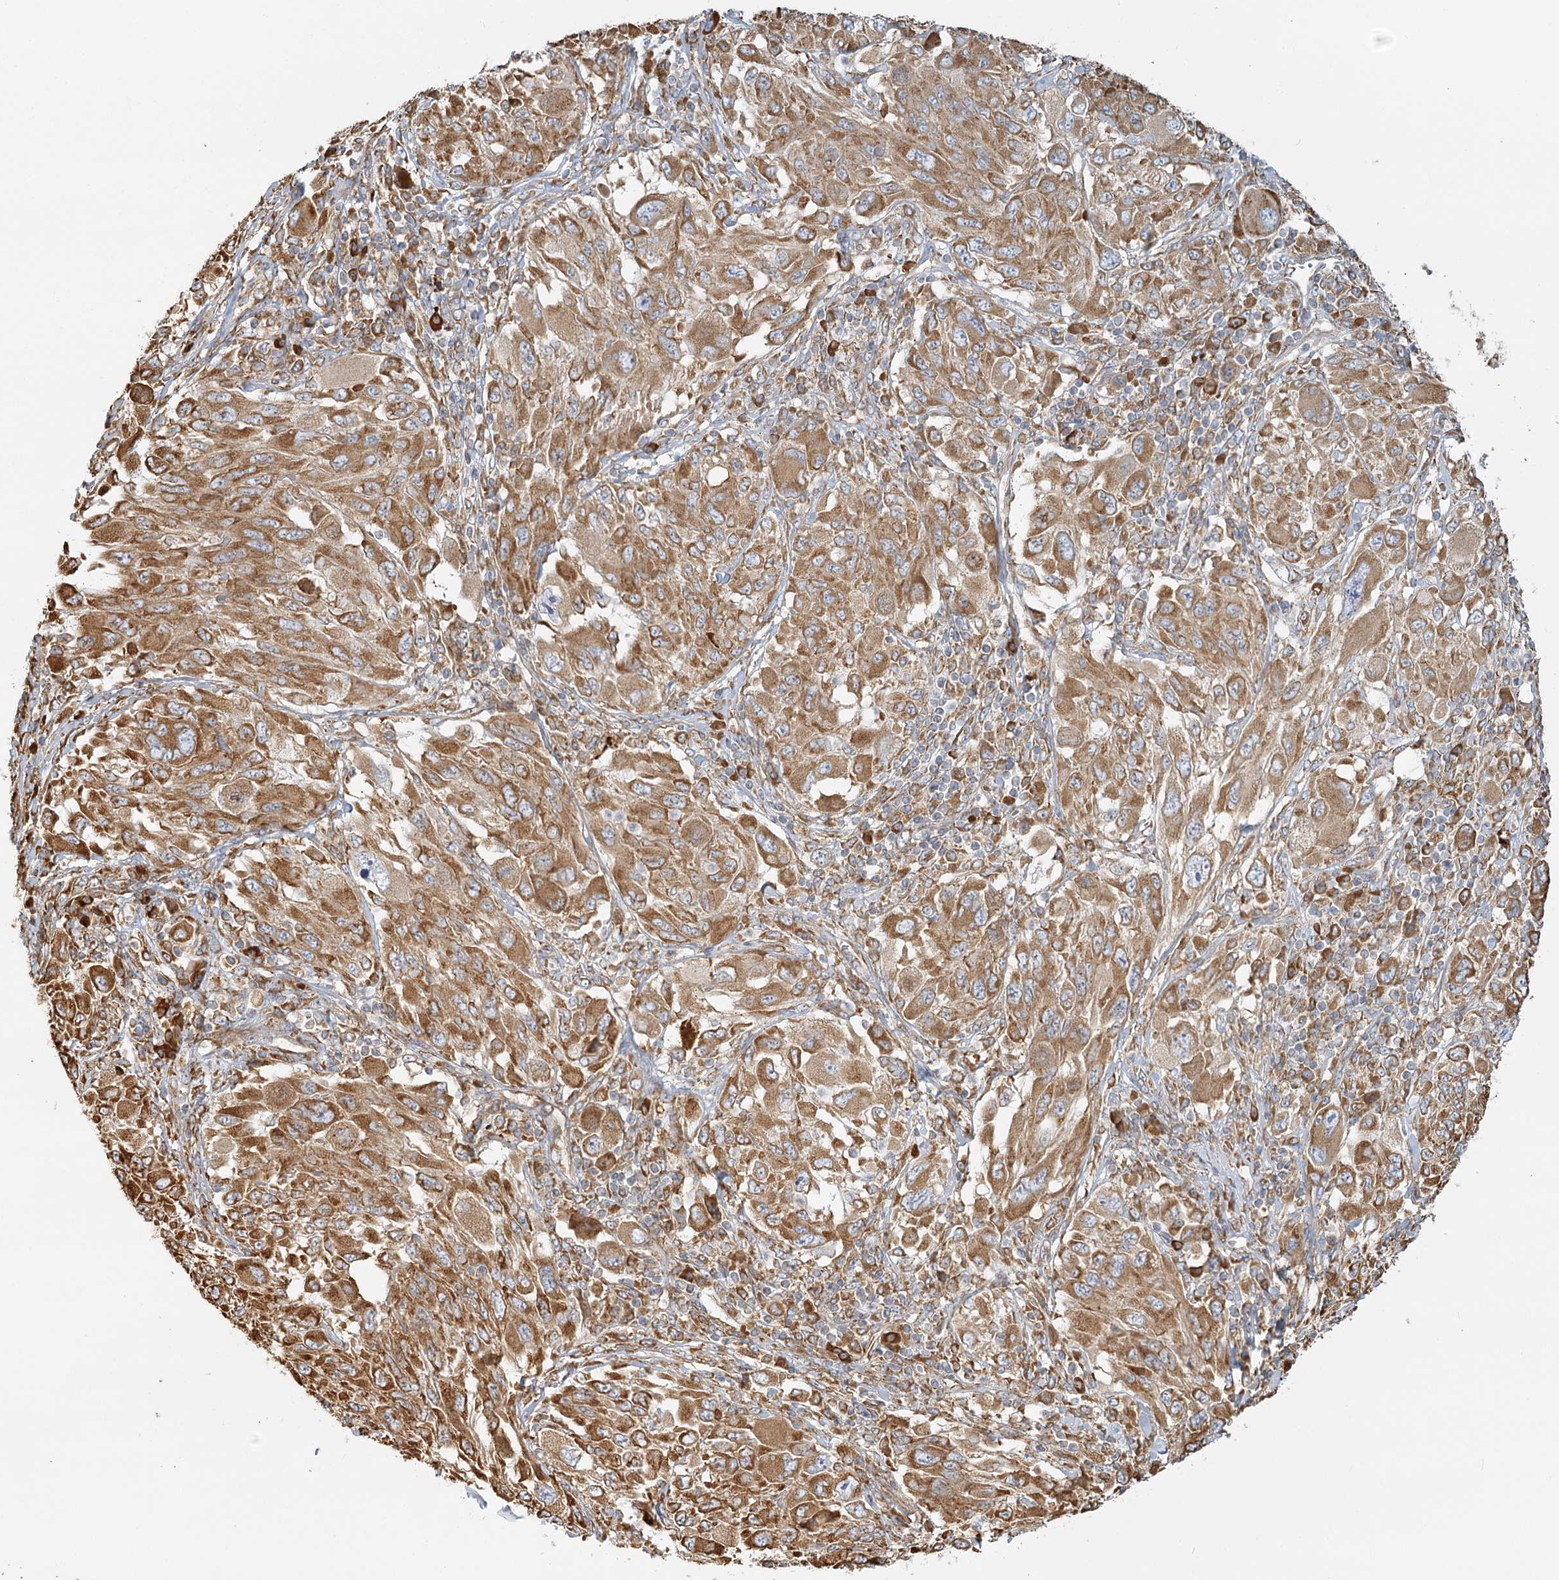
{"staining": {"intensity": "moderate", "quantity": ">75%", "location": "cytoplasmic/membranous"}, "tissue": "melanoma", "cell_type": "Tumor cells", "image_type": "cancer", "snomed": [{"axis": "morphology", "description": "Malignant melanoma, NOS"}, {"axis": "topography", "description": "Skin"}], "caption": "There is medium levels of moderate cytoplasmic/membranous staining in tumor cells of malignant melanoma, as demonstrated by immunohistochemical staining (brown color).", "gene": "TAS1R1", "patient": {"sex": "female", "age": 91}}